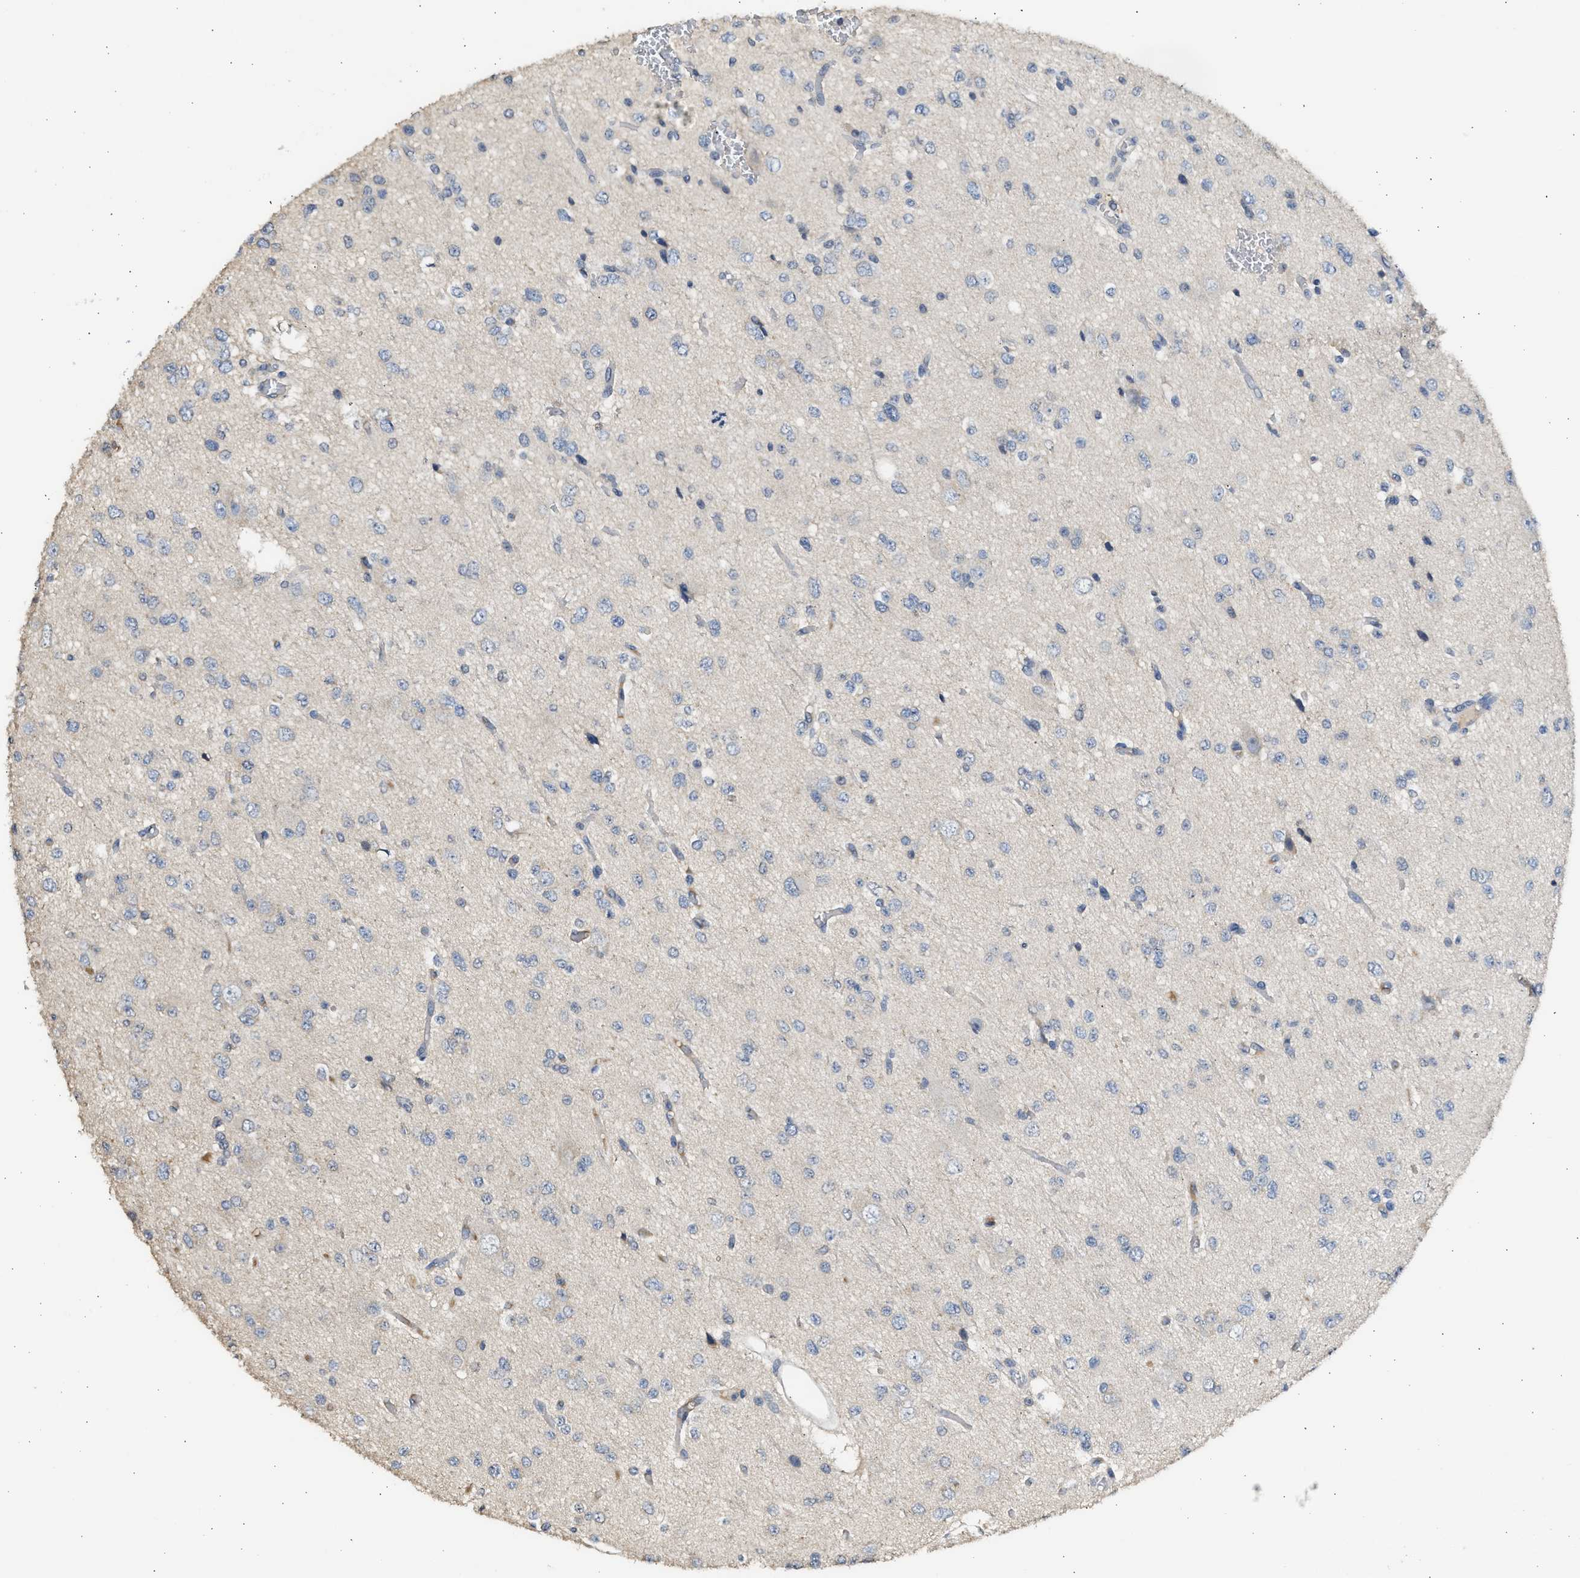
{"staining": {"intensity": "negative", "quantity": "none", "location": "none"}, "tissue": "glioma", "cell_type": "Tumor cells", "image_type": "cancer", "snomed": [{"axis": "morphology", "description": "Glioma, malignant, Low grade"}, {"axis": "topography", "description": "Brain"}], "caption": "Malignant glioma (low-grade) was stained to show a protein in brown. There is no significant staining in tumor cells.", "gene": "SULT2A1", "patient": {"sex": "male", "age": 38}}